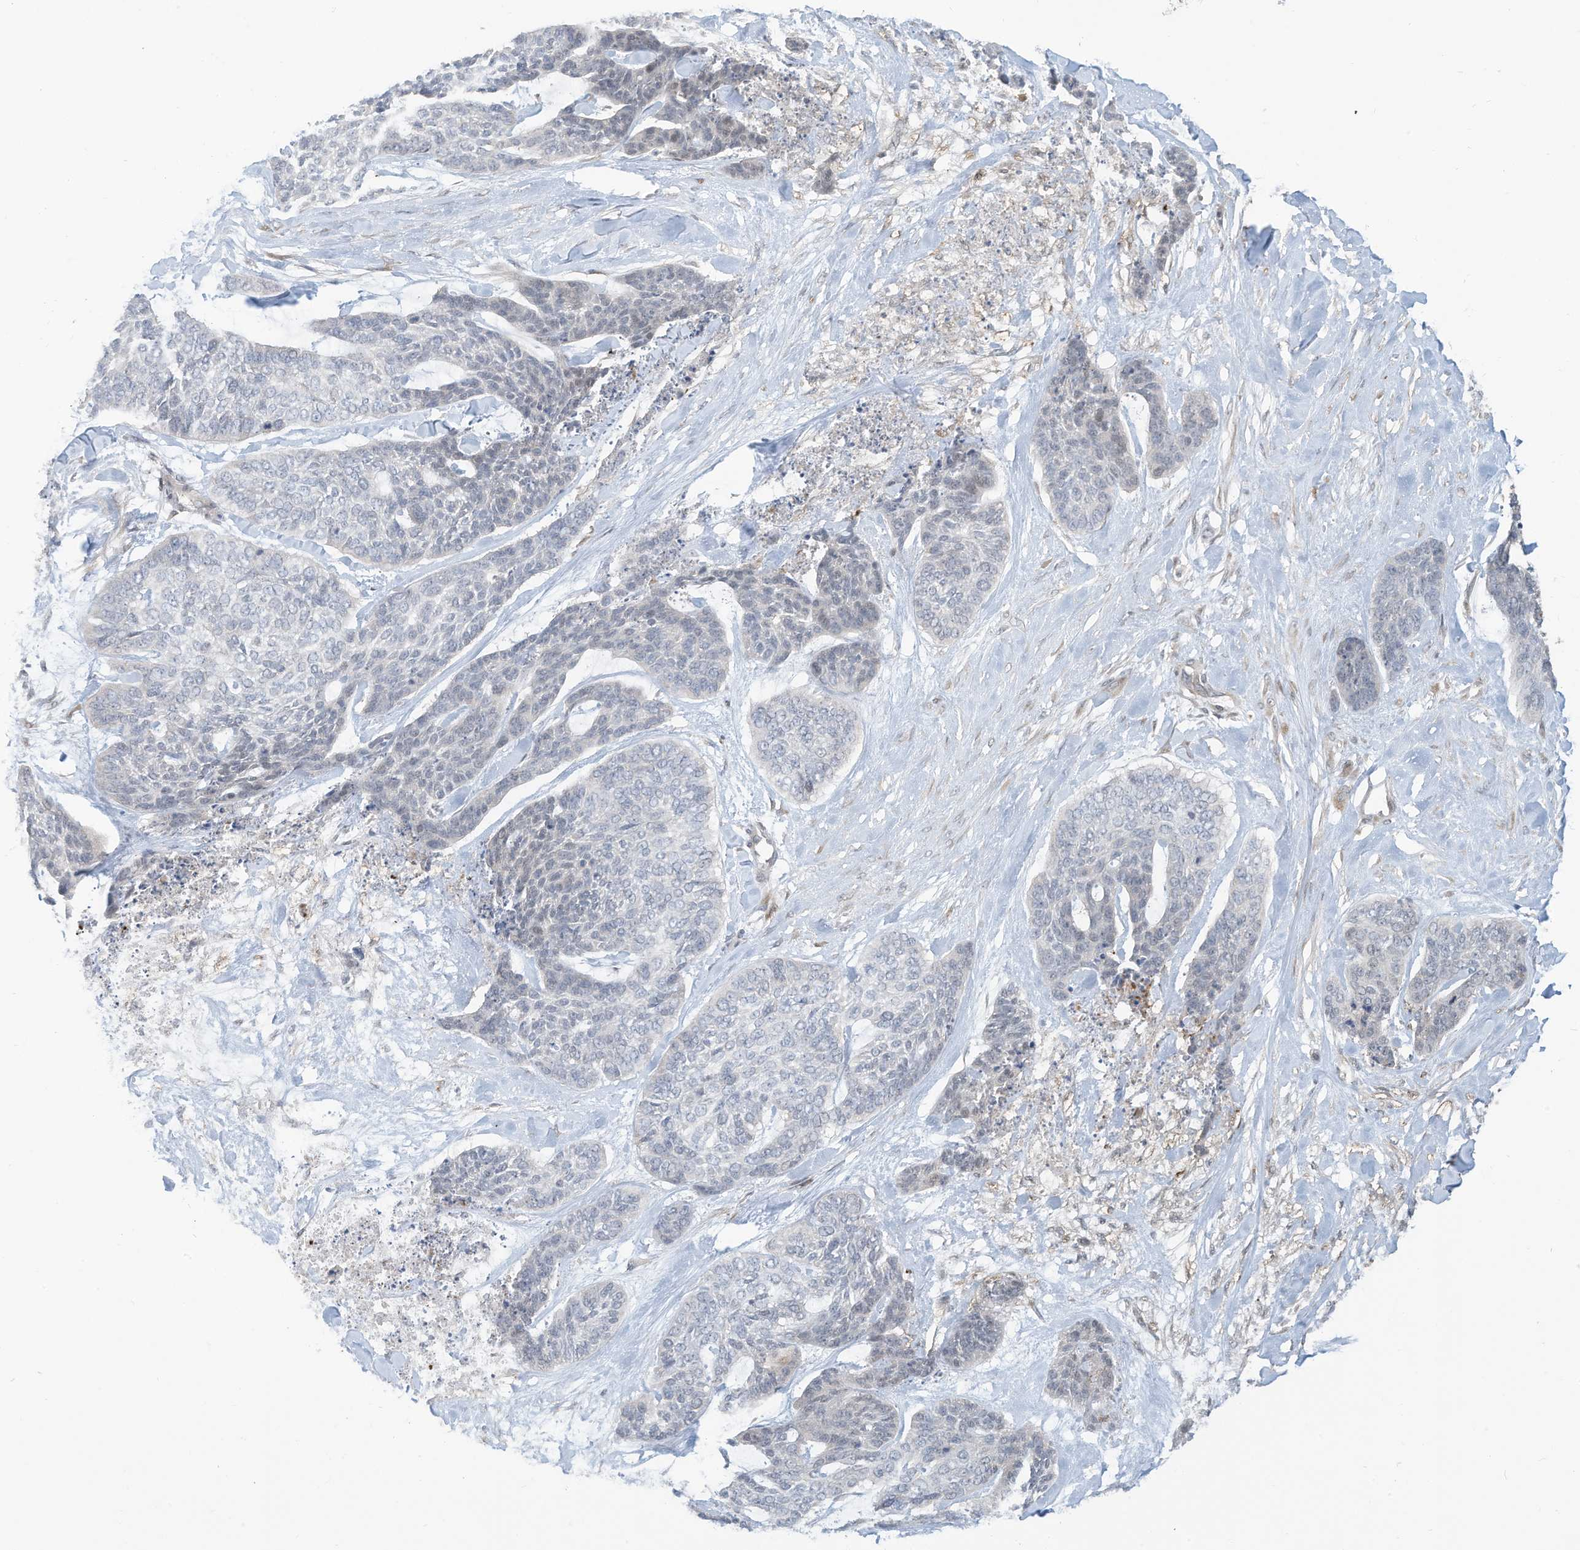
{"staining": {"intensity": "negative", "quantity": "none", "location": "none"}, "tissue": "skin cancer", "cell_type": "Tumor cells", "image_type": "cancer", "snomed": [{"axis": "morphology", "description": "Basal cell carcinoma"}, {"axis": "topography", "description": "Skin"}], "caption": "A histopathology image of skin basal cell carcinoma stained for a protein exhibits no brown staining in tumor cells.", "gene": "DZIP3", "patient": {"sex": "female", "age": 64}}